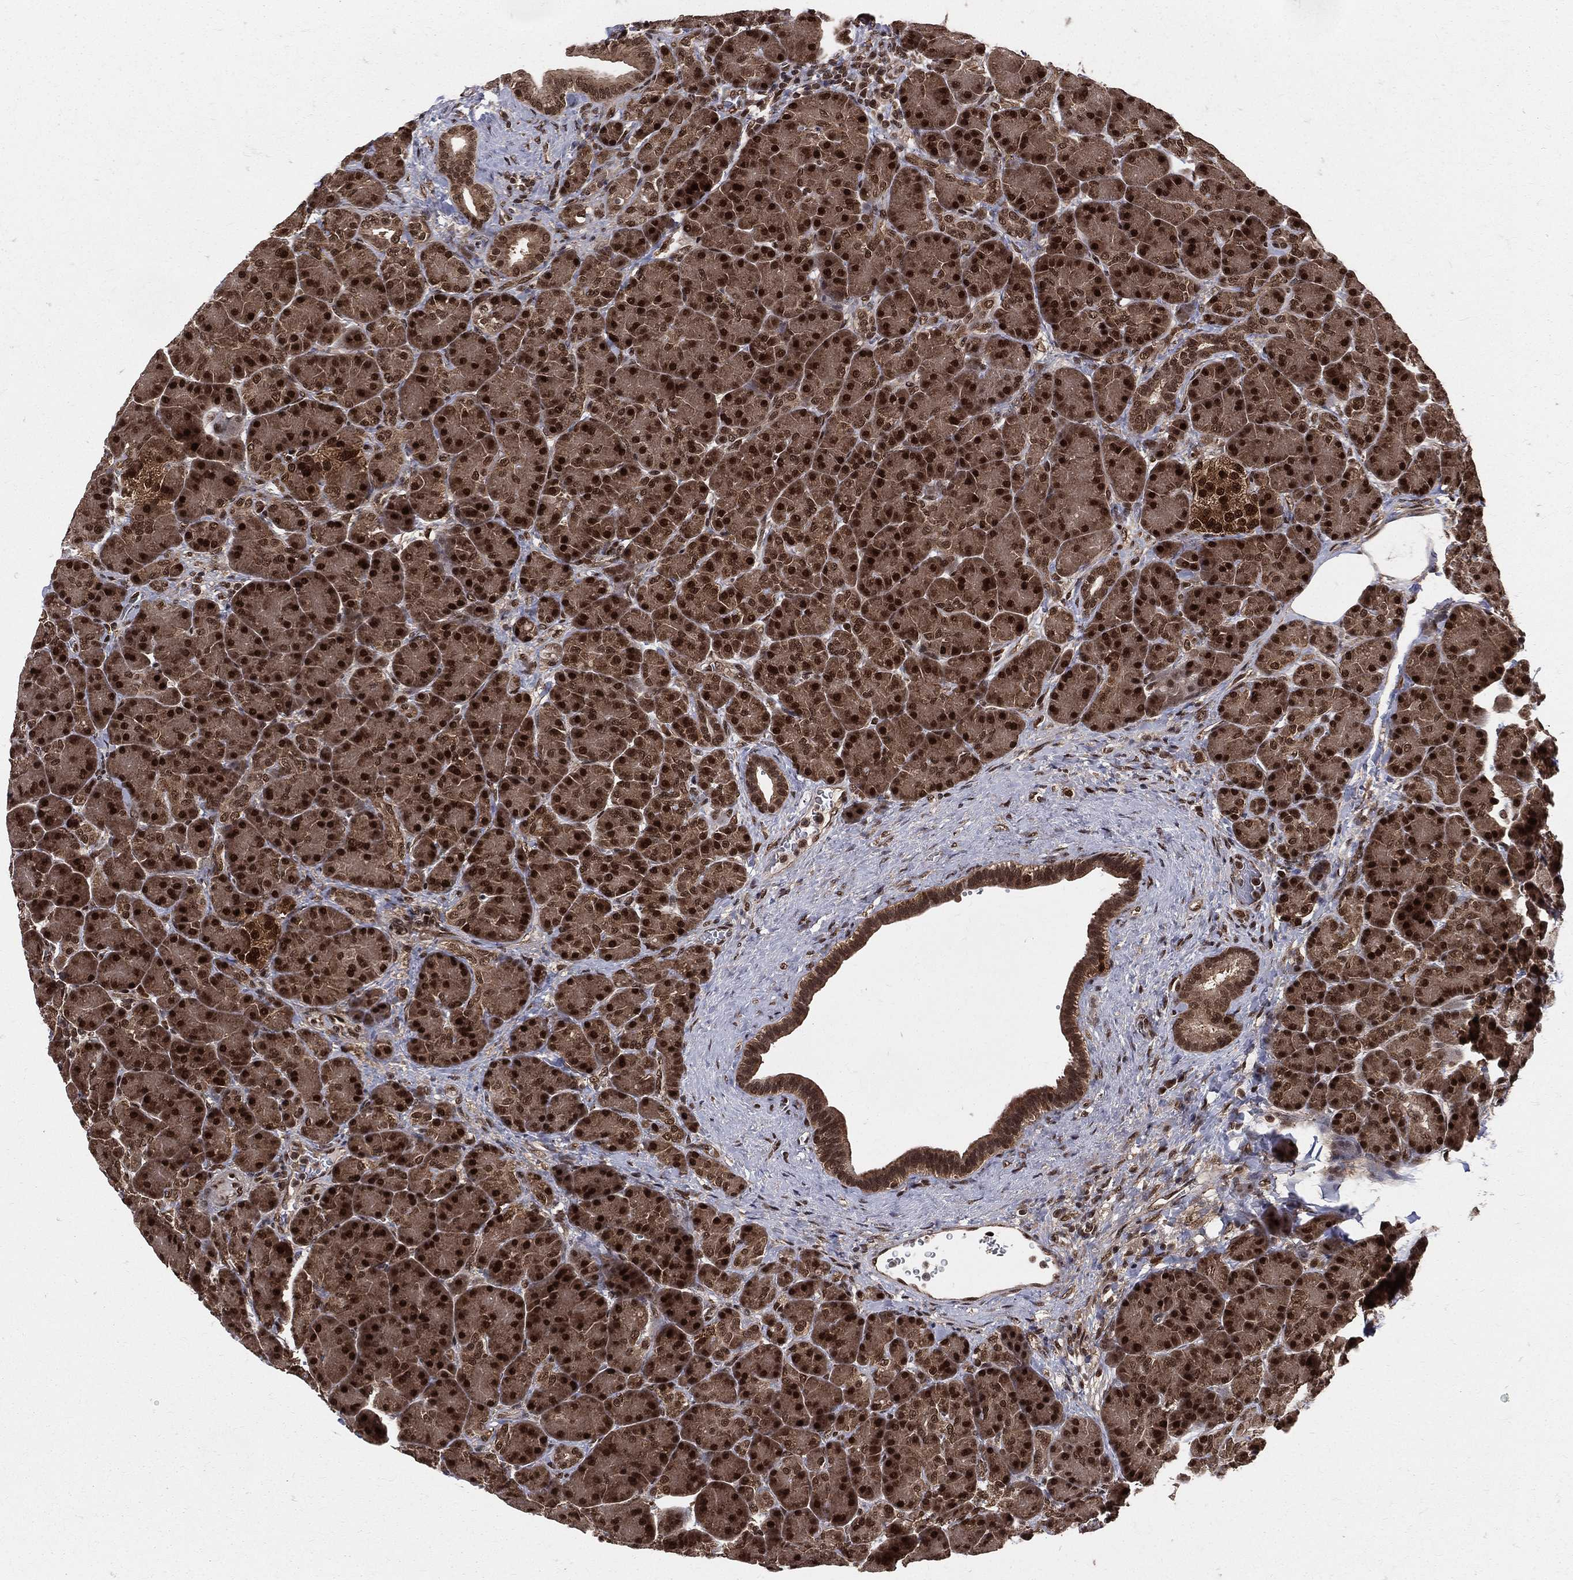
{"staining": {"intensity": "strong", "quantity": ">75%", "location": "cytoplasmic/membranous,nuclear"}, "tissue": "pancreas", "cell_type": "Exocrine glandular cells", "image_type": "normal", "snomed": [{"axis": "morphology", "description": "Normal tissue, NOS"}, {"axis": "topography", "description": "Pancreas"}], "caption": "The immunohistochemical stain shows strong cytoplasmic/membranous,nuclear positivity in exocrine glandular cells of benign pancreas. The protein of interest is shown in brown color, while the nuclei are stained blue.", "gene": "COPS4", "patient": {"sex": "female", "age": 63}}